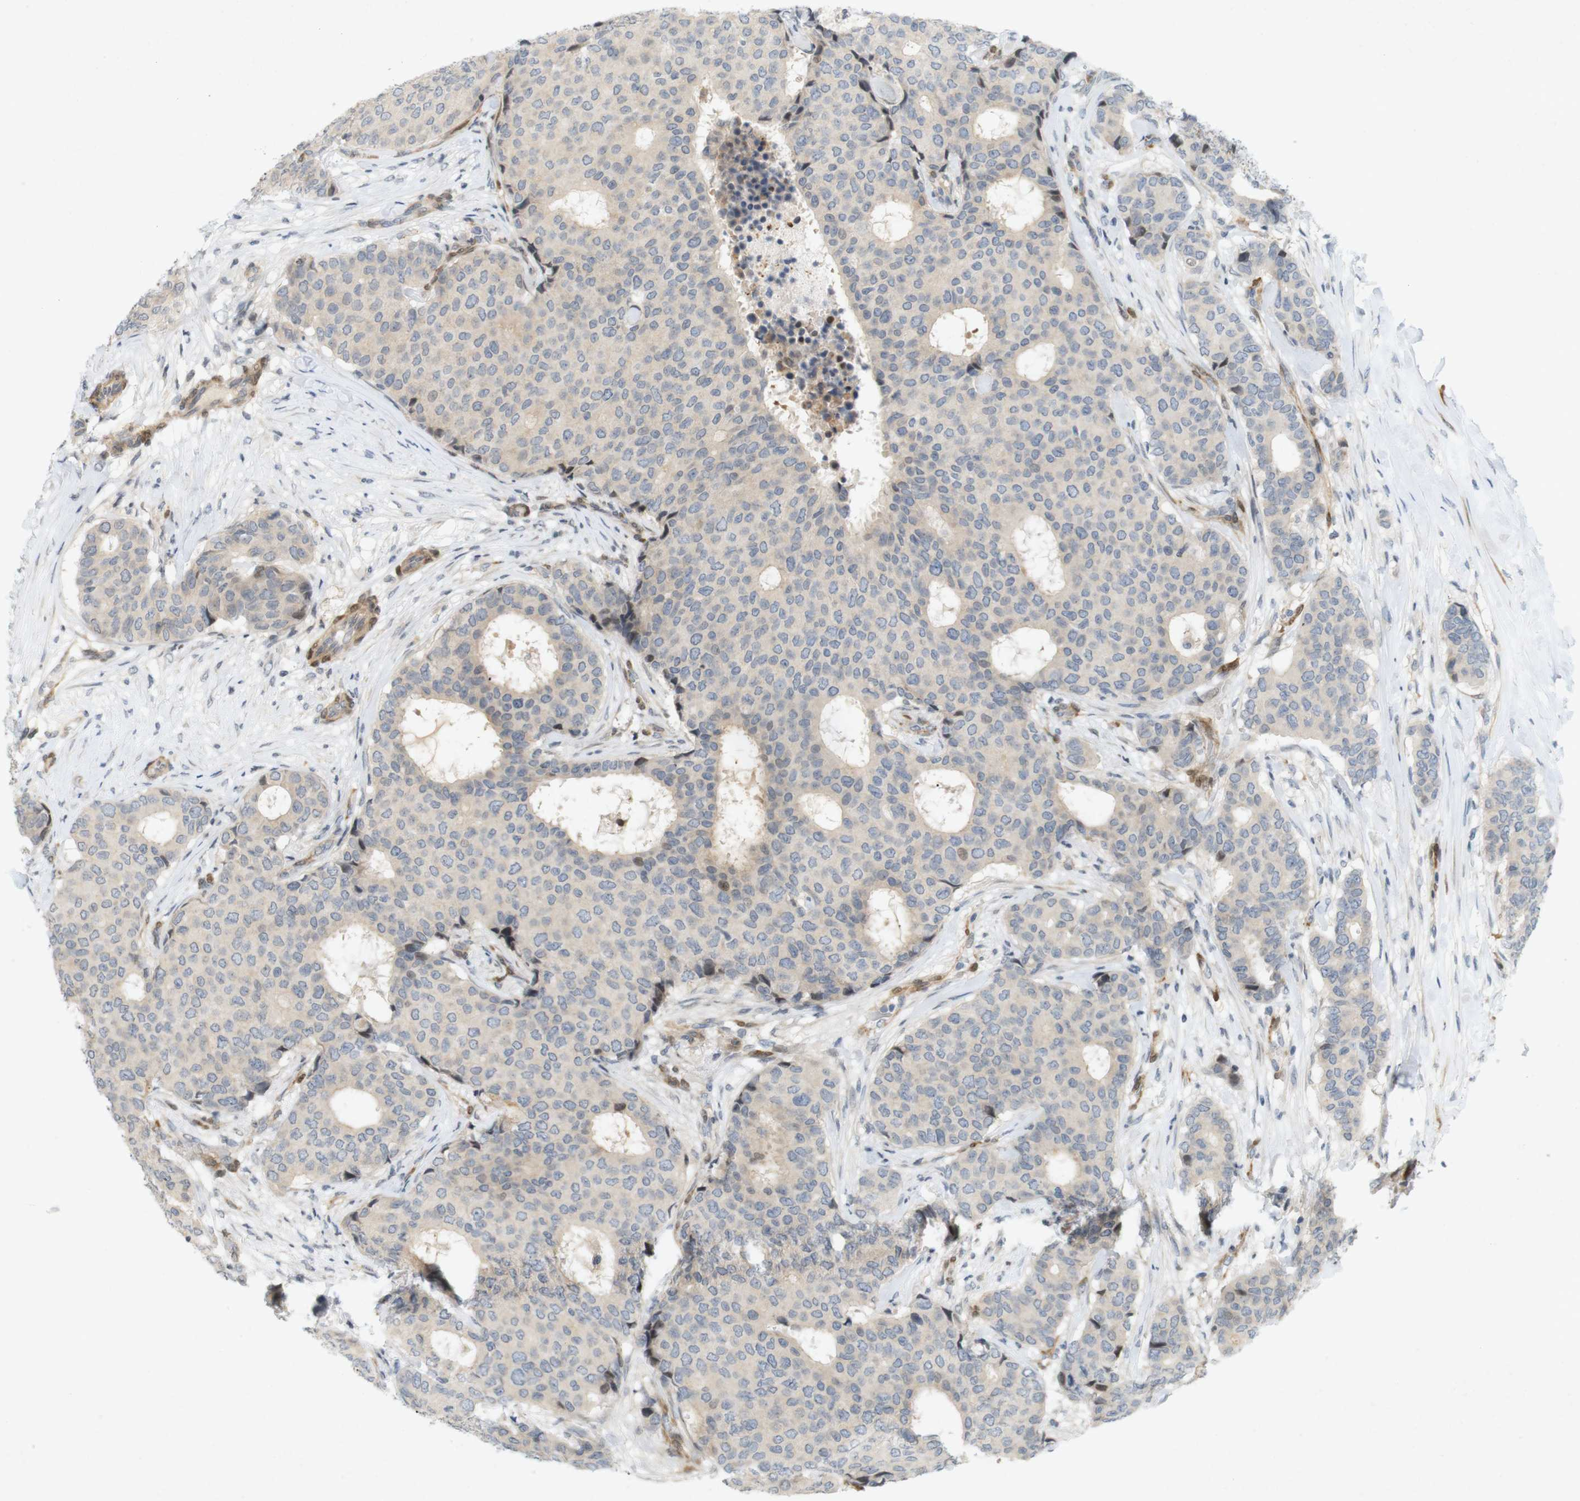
{"staining": {"intensity": "weak", "quantity": "<25%", "location": "nuclear"}, "tissue": "breast cancer", "cell_type": "Tumor cells", "image_type": "cancer", "snomed": [{"axis": "morphology", "description": "Duct carcinoma"}, {"axis": "topography", "description": "Breast"}], "caption": "High power microscopy photomicrograph of an IHC photomicrograph of breast cancer (invasive ductal carcinoma), revealing no significant expression in tumor cells. (DAB IHC with hematoxylin counter stain).", "gene": "PPP1R14A", "patient": {"sex": "female", "age": 75}}